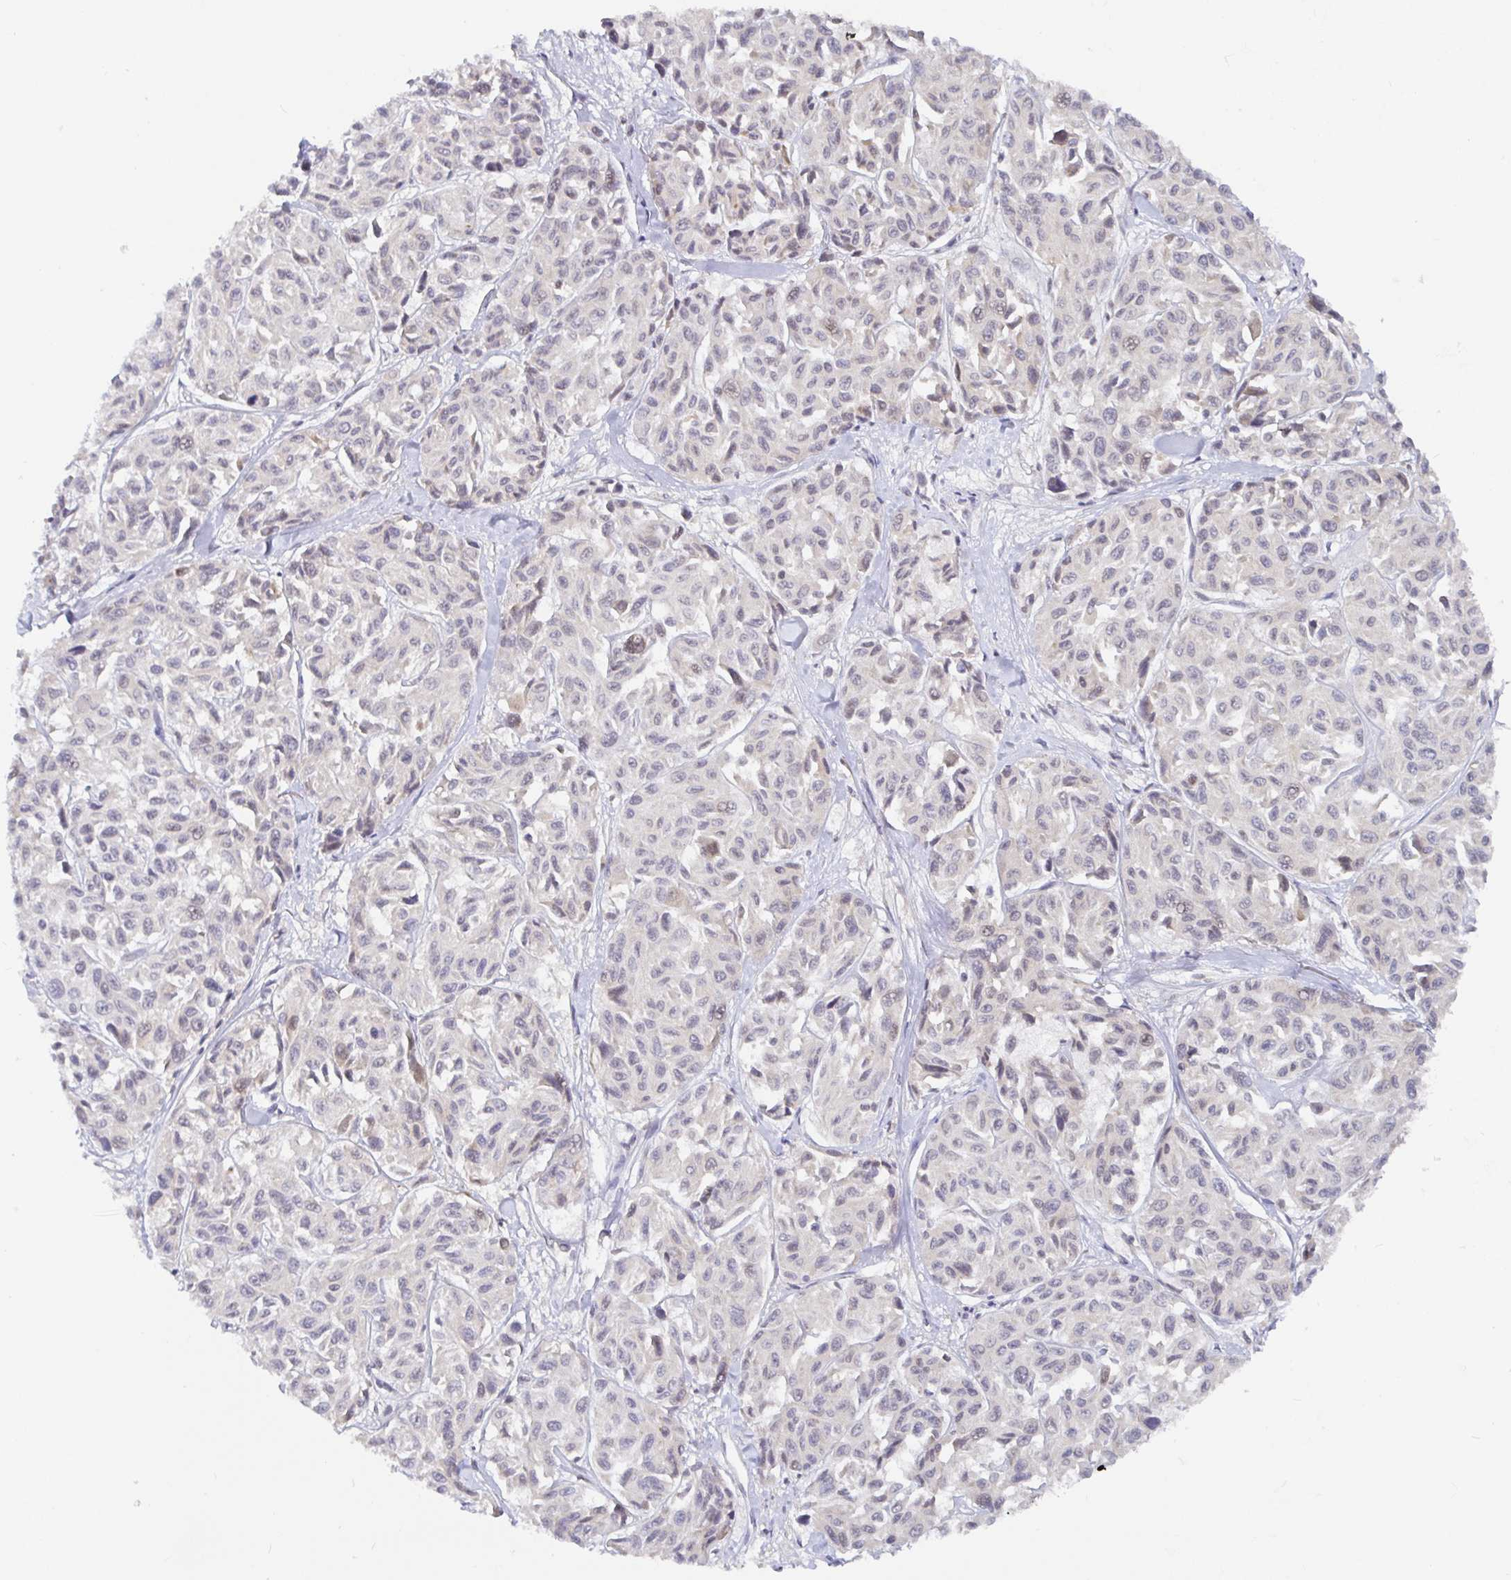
{"staining": {"intensity": "negative", "quantity": "none", "location": "none"}, "tissue": "melanoma", "cell_type": "Tumor cells", "image_type": "cancer", "snomed": [{"axis": "morphology", "description": "Malignant melanoma, NOS"}, {"axis": "topography", "description": "Skin"}], "caption": "Immunohistochemical staining of melanoma demonstrates no significant staining in tumor cells. Brightfield microscopy of immunohistochemistry (IHC) stained with DAB (3,3'-diaminobenzidine) (brown) and hematoxylin (blue), captured at high magnification.", "gene": "ALG1", "patient": {"sex": "female", "age": 66}}